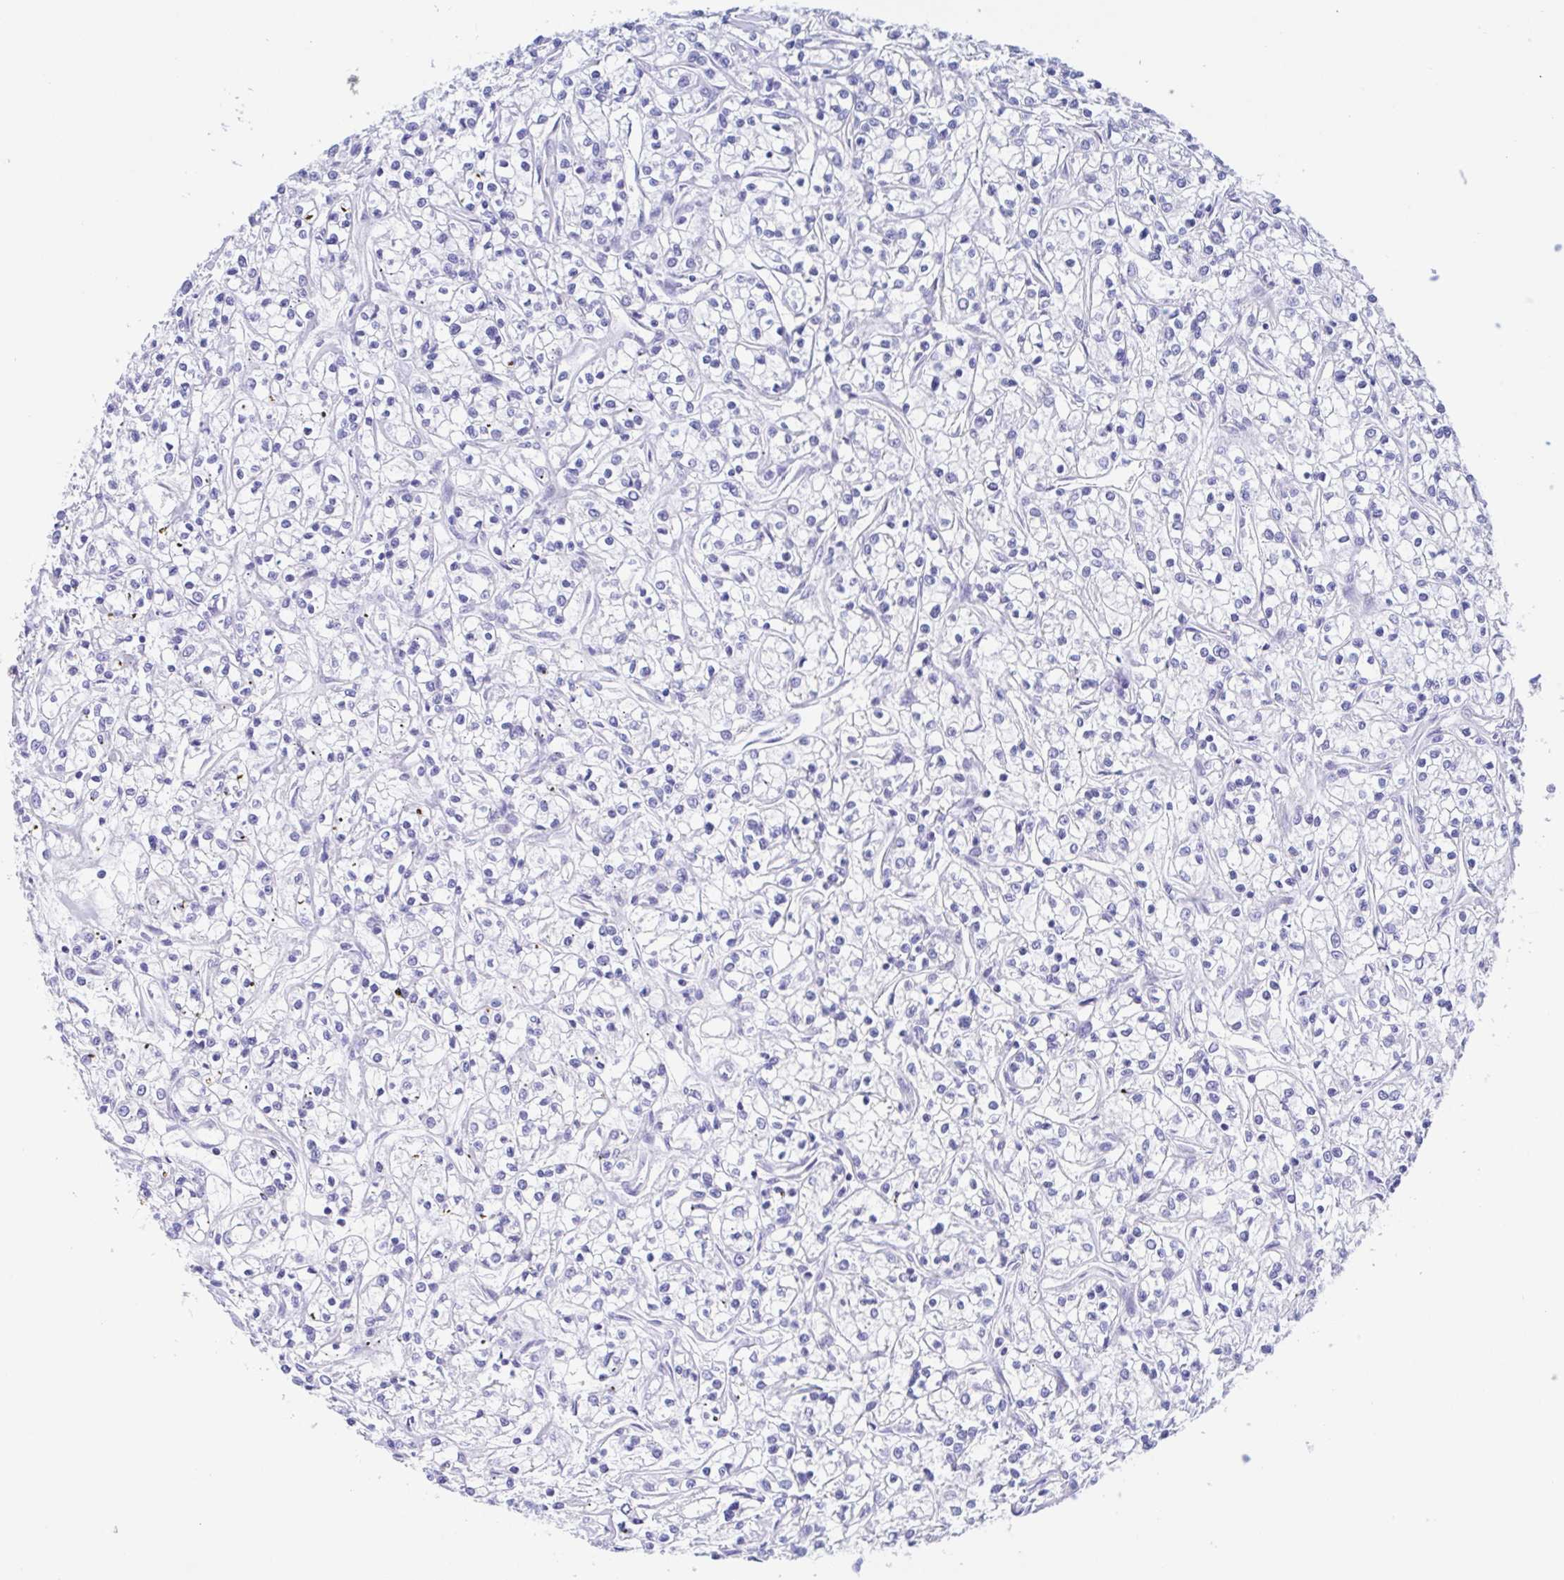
{"staining": {"intensity": "negative", "quantity": "none", "location": "none"}, "tissue": "renal cancer", "cell_type": "Tumor cells", "image_type": "cancer", "snomed": [{"axis": "morphology", "description": "Adenocarcinoma, NOS"}, {"axis": "topography", "description": "Kidney"}], "caption": "Immunohistochemical staining of renal cancer (adenocarcinoma) exhibits no significant staining in tumor cells. (Brightfield microscopy of DAB IHC at high magnification).", "gene": "MUCL3", "patient": {"sex": "female", "age": 59}}